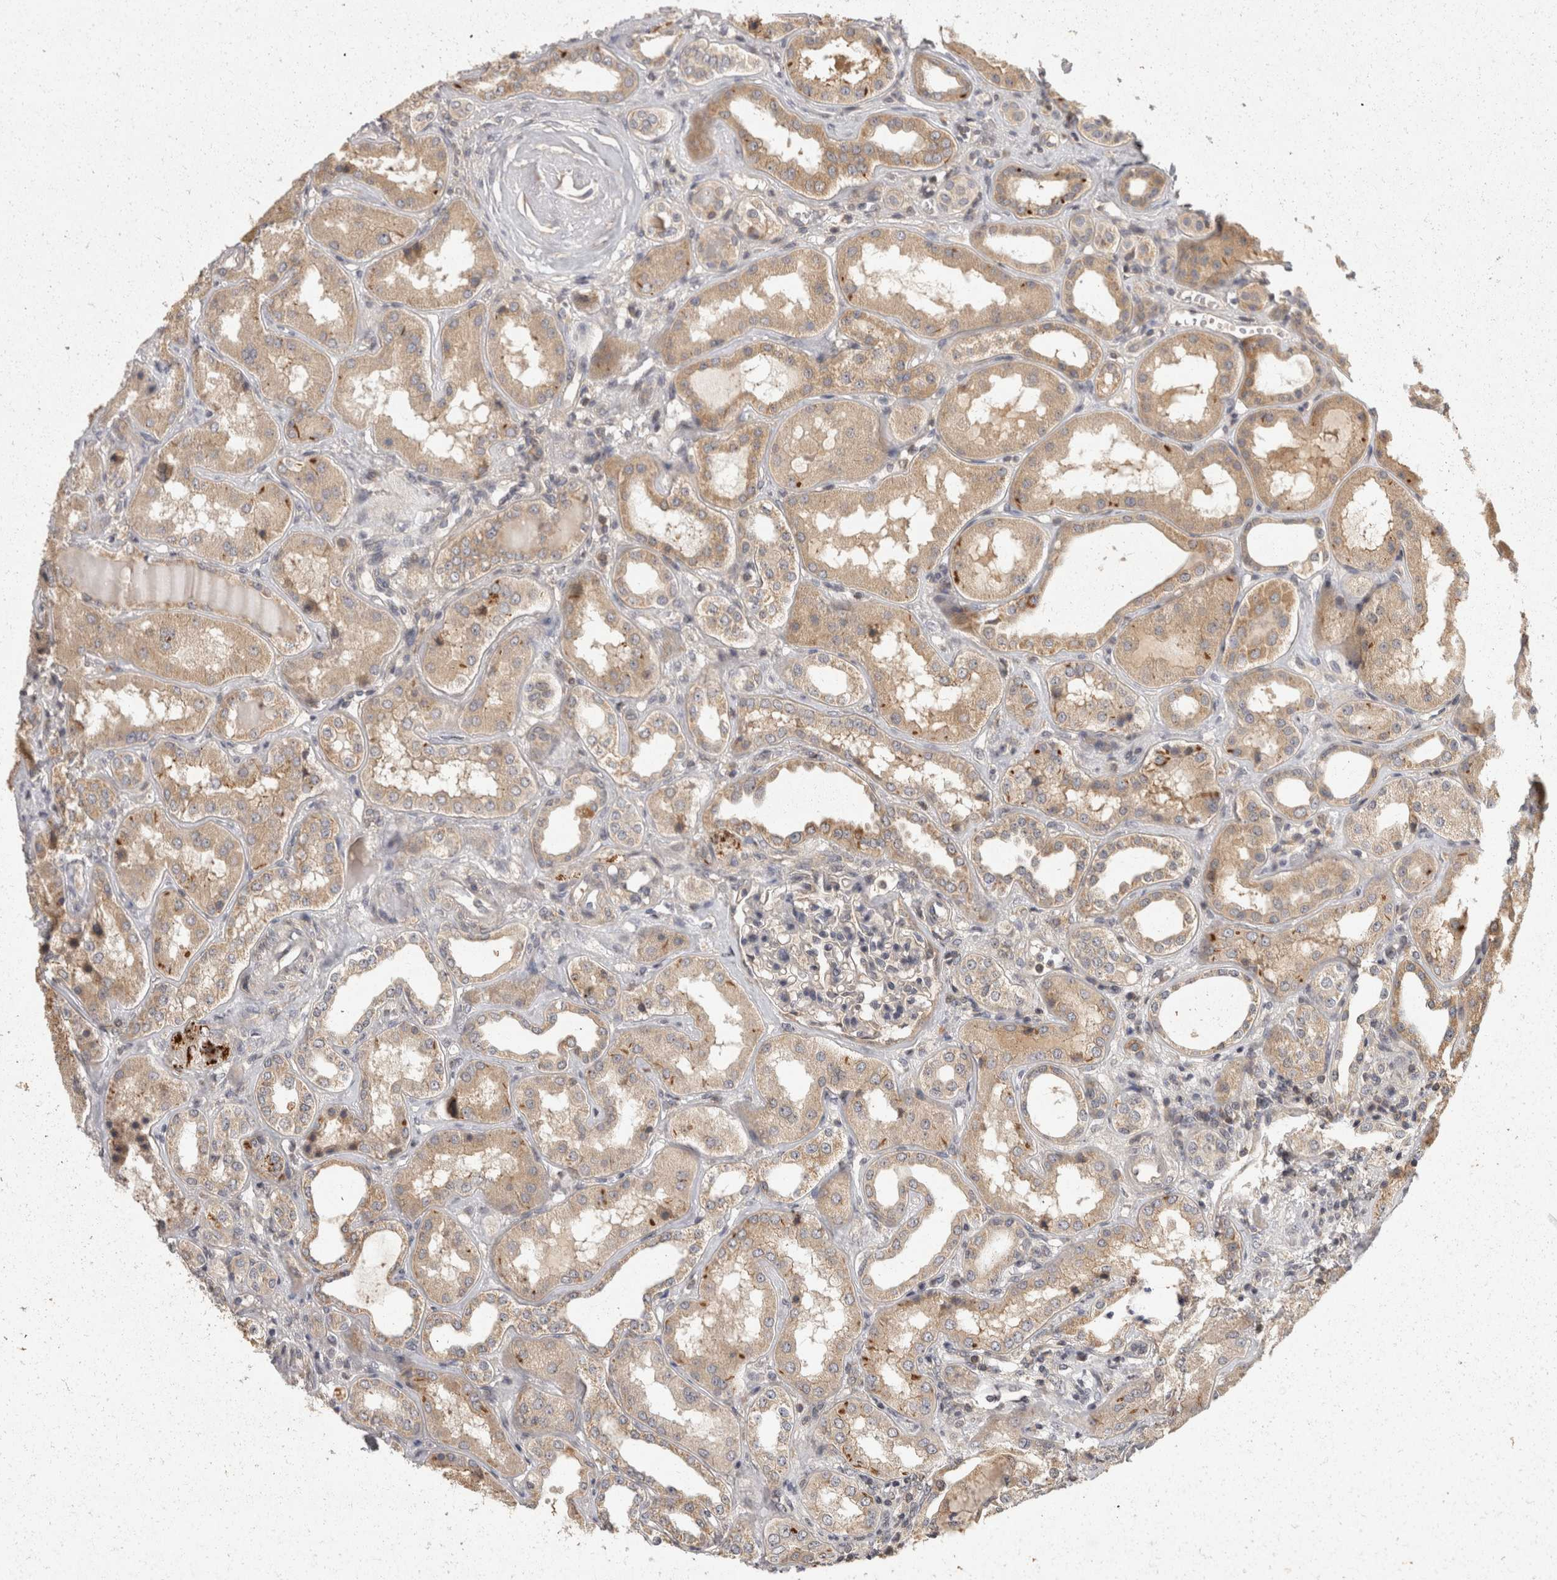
{"staining": {"intensity": "moderate", "quantity": "<25%", "location": "cytoplasmic/membranous"}, "tissue": "kidney", "cell_type": "Cells in glomeruli", "image_type": "normal", "snomed": [{"axis": "morphology", "description": "Normal tissue, NOS"}, {"axis": "topography", "description": "Kidney"}], "caption": "Protein expression analysis of normal human kidney reveals moderate cytoplasmic/membranous positivity in approximately <25% of cells in glomeruli. (IHC, brightfield microscopy, high magnification).", "gene": "ACAT2", "patient": {"sex": "female", "age": 56}}